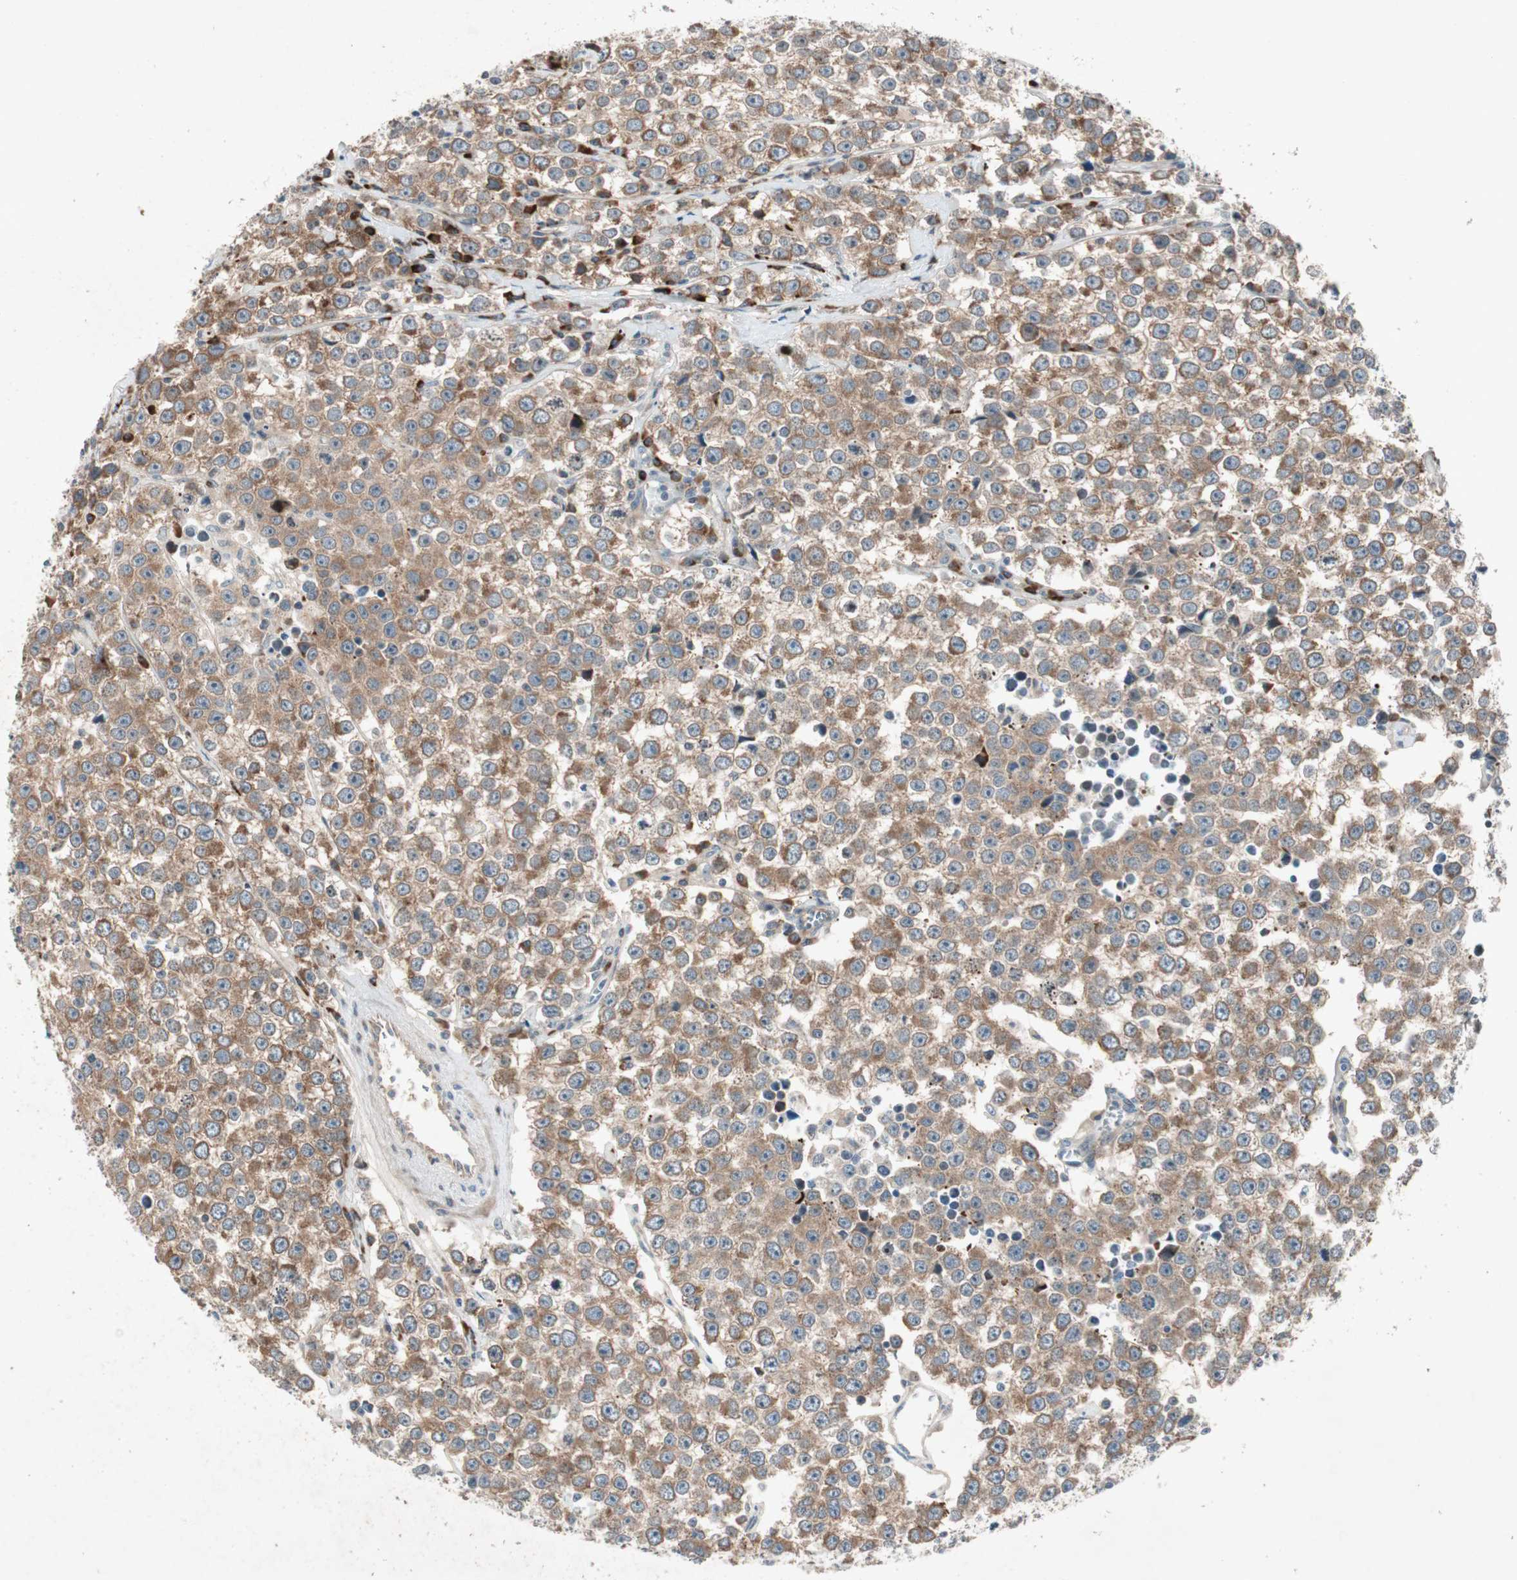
{"staining": {"intensity": "moderate", "quantity": ">75%", "location": "cytoplasmic/membranous"}, "tissue": "testis cancer", "cell_type": "Tumor cells", "image_type": "cancer", "snomed": [{"axis": "morphology", "description": "Seminoma, NOS"}, {"axis": "morphology", "description": "Carcinoma, Embryonal, NOS"}, {"axis": "topography", "description": "Testis"}], "caption": "A high-resolution micrograph shows immunohistochemistry (IHC) staining of seminoma (testis), which reveals moderate cytoplasmic/membranous expression in approximately >75% of tumor cells.", "gene": "APOO", "patient": {"sex": "male", "age": 52}}